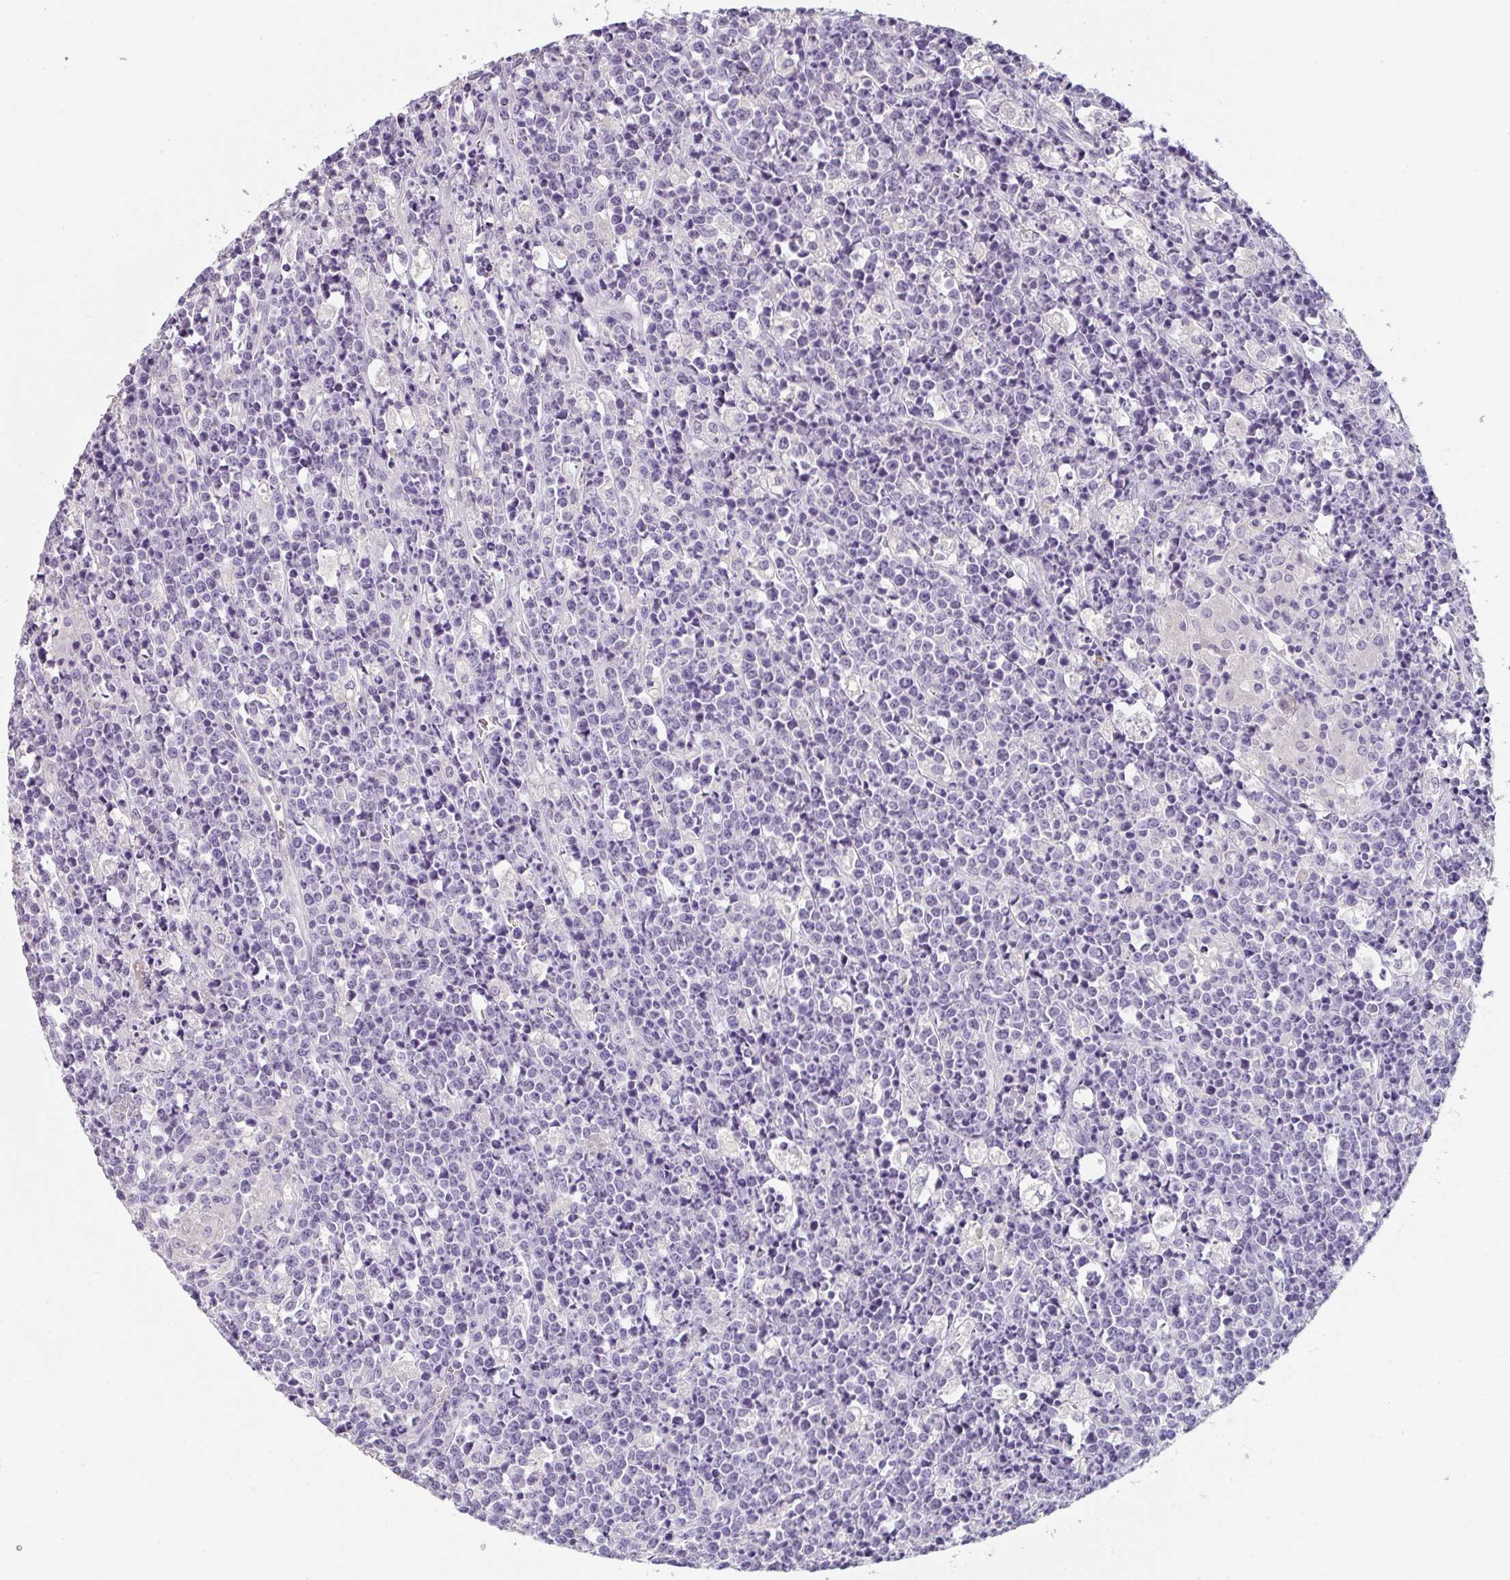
{"staining": {"intensity": "negative", "quantity": "none", "location": "none"}, "tissue": "lymphoma", "cell_type": "Tumor cells", "image_type": "cancer", "snomed": [{"axis": "morphology", "description": "Malignant lymphoma, non-Hodgkin's type, High grade"}, {"axis": "topography", "description": "Ovary"}], "caption": "Lymphoma stained for a protein using immunohistochemistry demonstrates no staining tumor cells.", "gene": "C1QTNF8", "patient": {"sex": "female", "age": 56}}